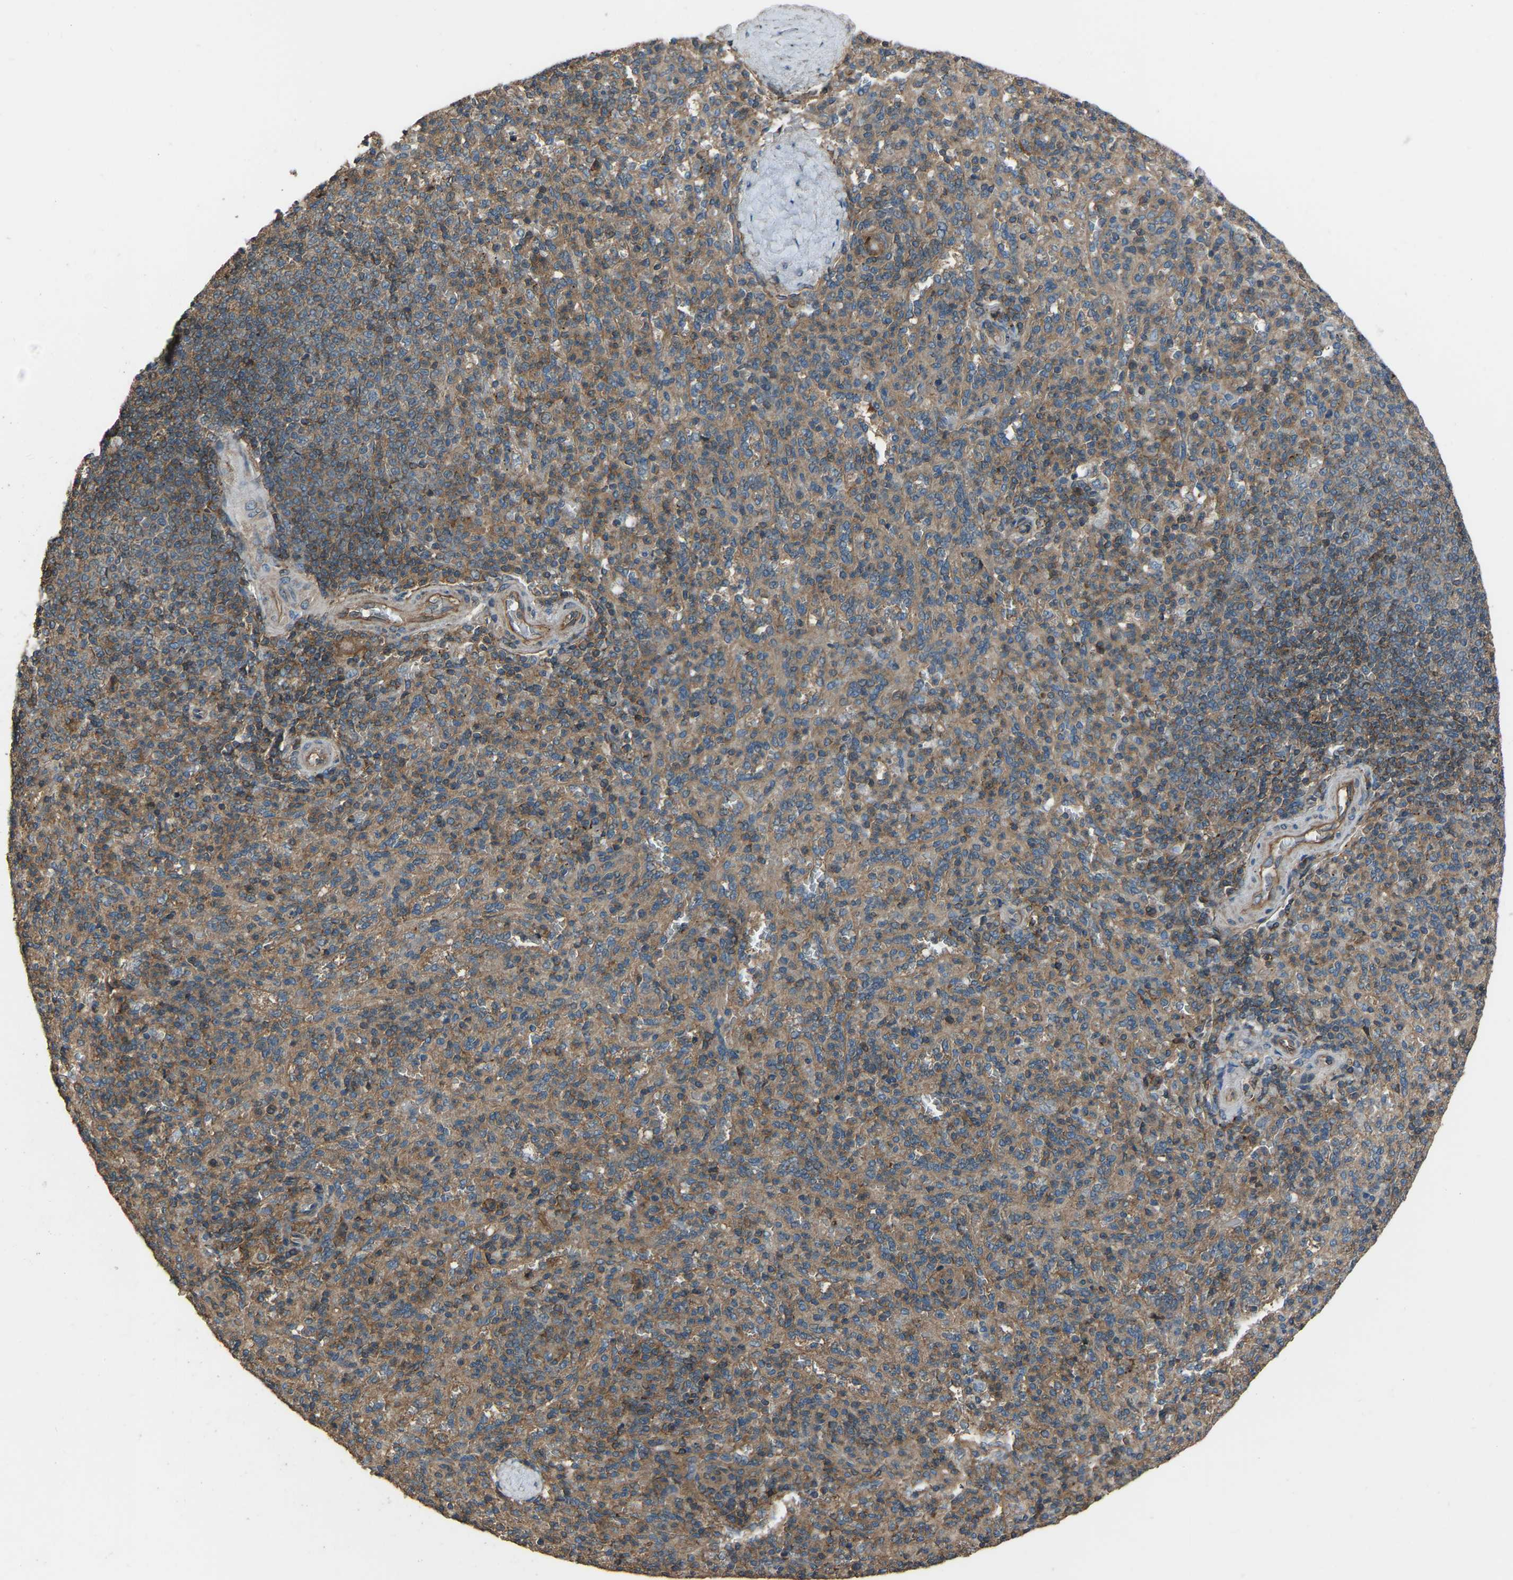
{"staining": {"intensity": "moderate", "quantity": "25%-75%", "location": "cytoplasmic/membranous"}, "tissue": "spleen", "cell_type": "Cells in red pulp", "image_type": "normal", "snomed": [{"axis": "morphology", "description": "Normal tissue, NOS"}, {"axis": "topography", "description": "Spleen"}], "caption": "DAB (3,3'-diaminobenzidine) immunohistochemical staining of normal human spleen exhibits moderate cytoplasmic/membranous protein staining in approximately 25%-75% of cells in red pulp.", "gene": "SLC4A2", "patient": {"sex": "male", "age": 36}}